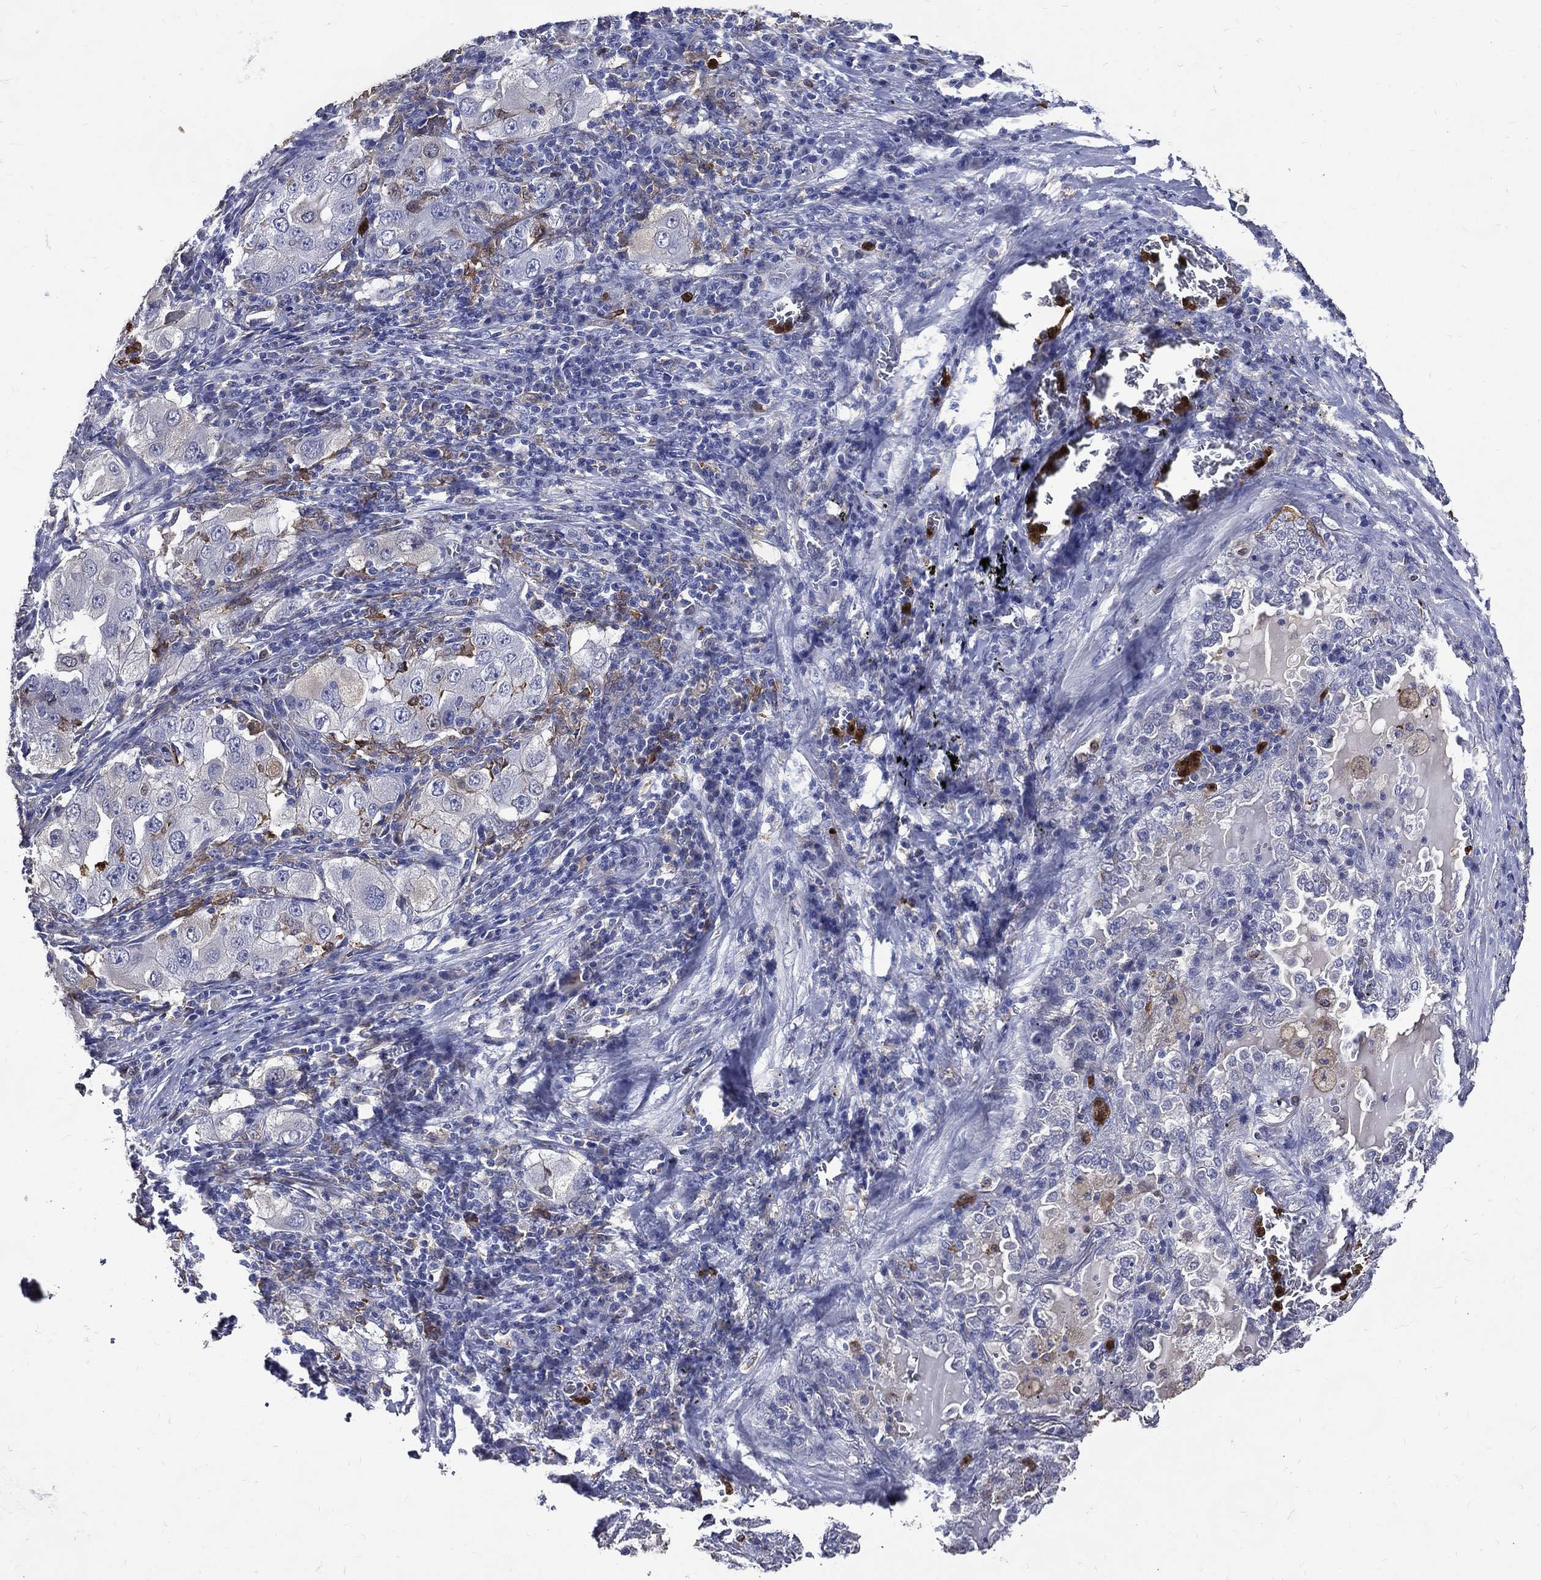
{"staining": {"intensity": "moderate", "quantity": "<25%", "location": "cytoplasmic/membranous"}, "tissue": "lung cancer", "cell_type": "Tumor cells", "image_type": "cancer", "snomed": [{"axis": "morphology", "description": "Adenocarcinoma, NOS"}, {"axis": "topography", "description": "Lung"}], "caption": "Brown immunohistochemical staining in lung cancer (adenocarcinoma) exhibits moderate cytoplasmic/membranous positivity in about <25% of tumor cells. The protein of interest is stained brown, and the nuclei are stained in blue (DAB (3,3'-diaminobenzidine) IHC with brightfield microscopy, high magnification).", "gene": "GPR171", "patient": {"sex": "female", "age": 61}}